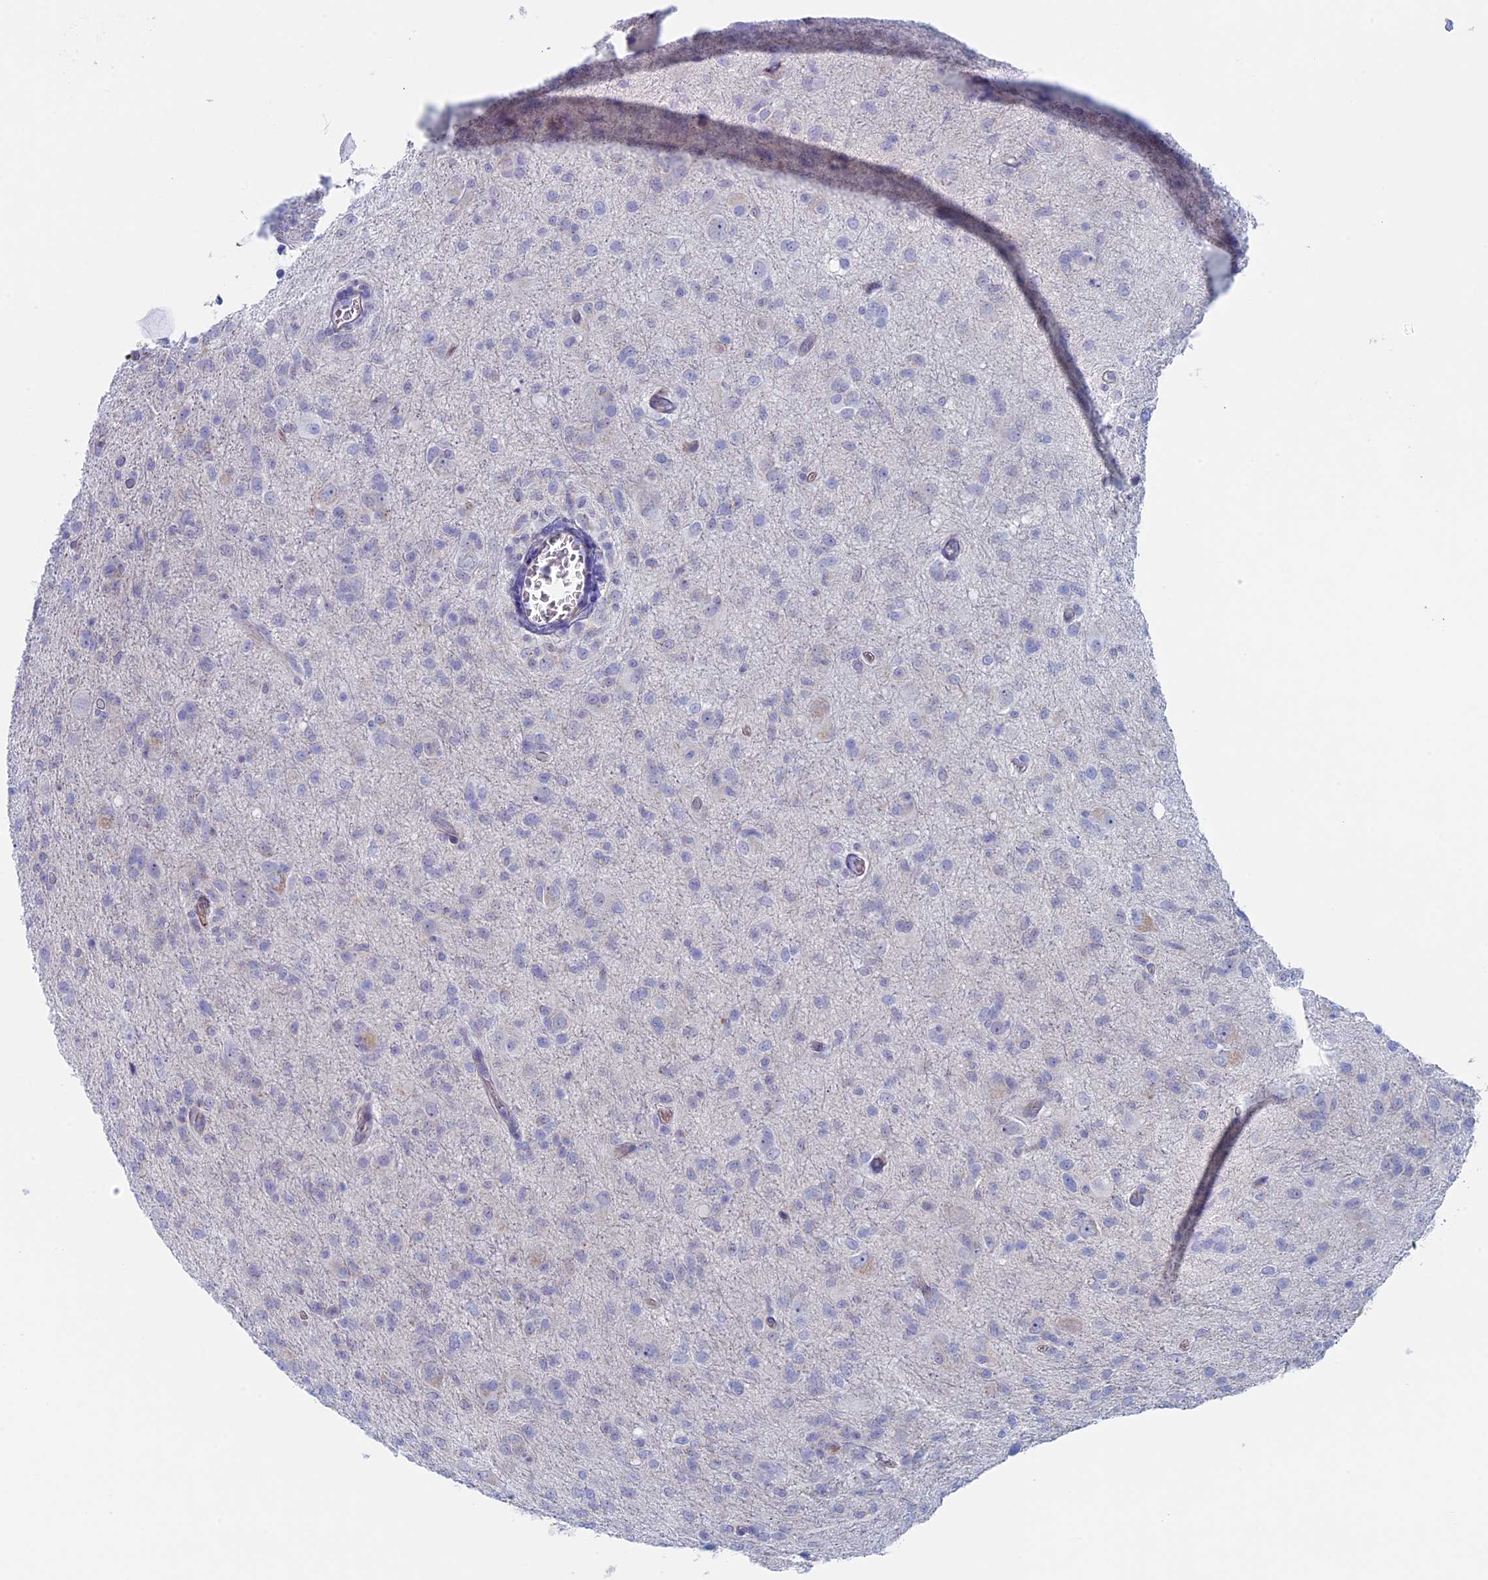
{"staining": {"intensity": "negative", "quantity": "none", "location": "none"}, "tissue": "glioma", "cell_type": "Tumor cells", "image_type": "cancer", "snomed": [{"axis": "morphology", "description": "Glioma, malignant, High grade"}, {"axis": "topography", "description": "Brain"}], "caption": "Immunohistochemistry of human glioma shows no staining in tumor cells.", "gene": "MAGEB6", "patient": {"sex": "female", "age": 57}}